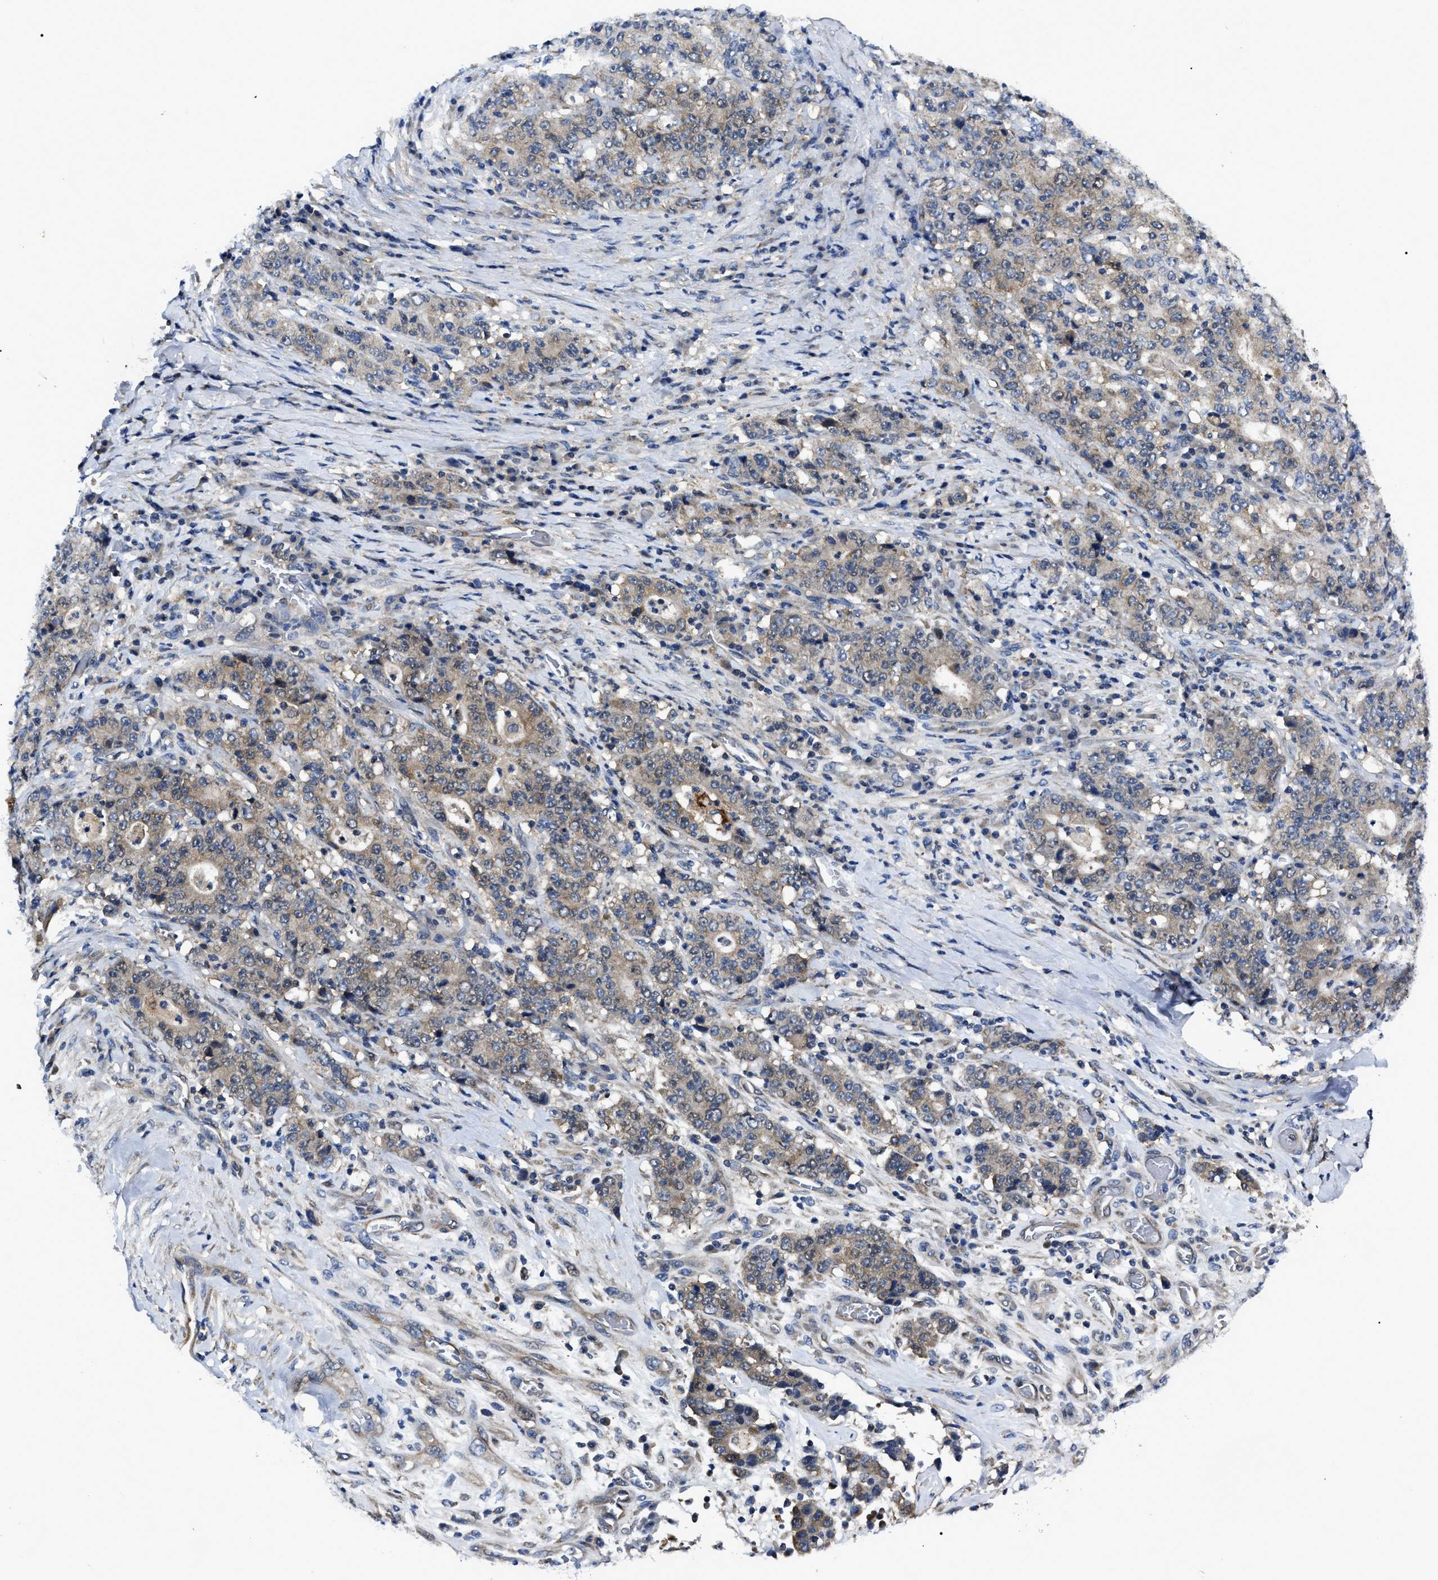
{"staining": {"intensity": "weak", "quantity": "25%-75%", "location": "cytoplasmic/membranous"}, "tissue": "stomach cancer", "cell_type": "Tumor cells", "image_type": "cancer", "snomed": [{"axis": "morphology", "description": "Normal tissue, NOS"}, {"axis": "morphology", "description": "Adenocarcinoma, NOS"}, {"axis": "topography", "description": "Stomach, upper"}, {"axis": "topography", "description": "Stomach"}], "caption": "The immunohistochemical stain shows weak cytoplasmic/membranous expression in tumor cells of stomach cancer tissue.", "gene": "GET4", "patient": {"sex": "male", "age": 59}}